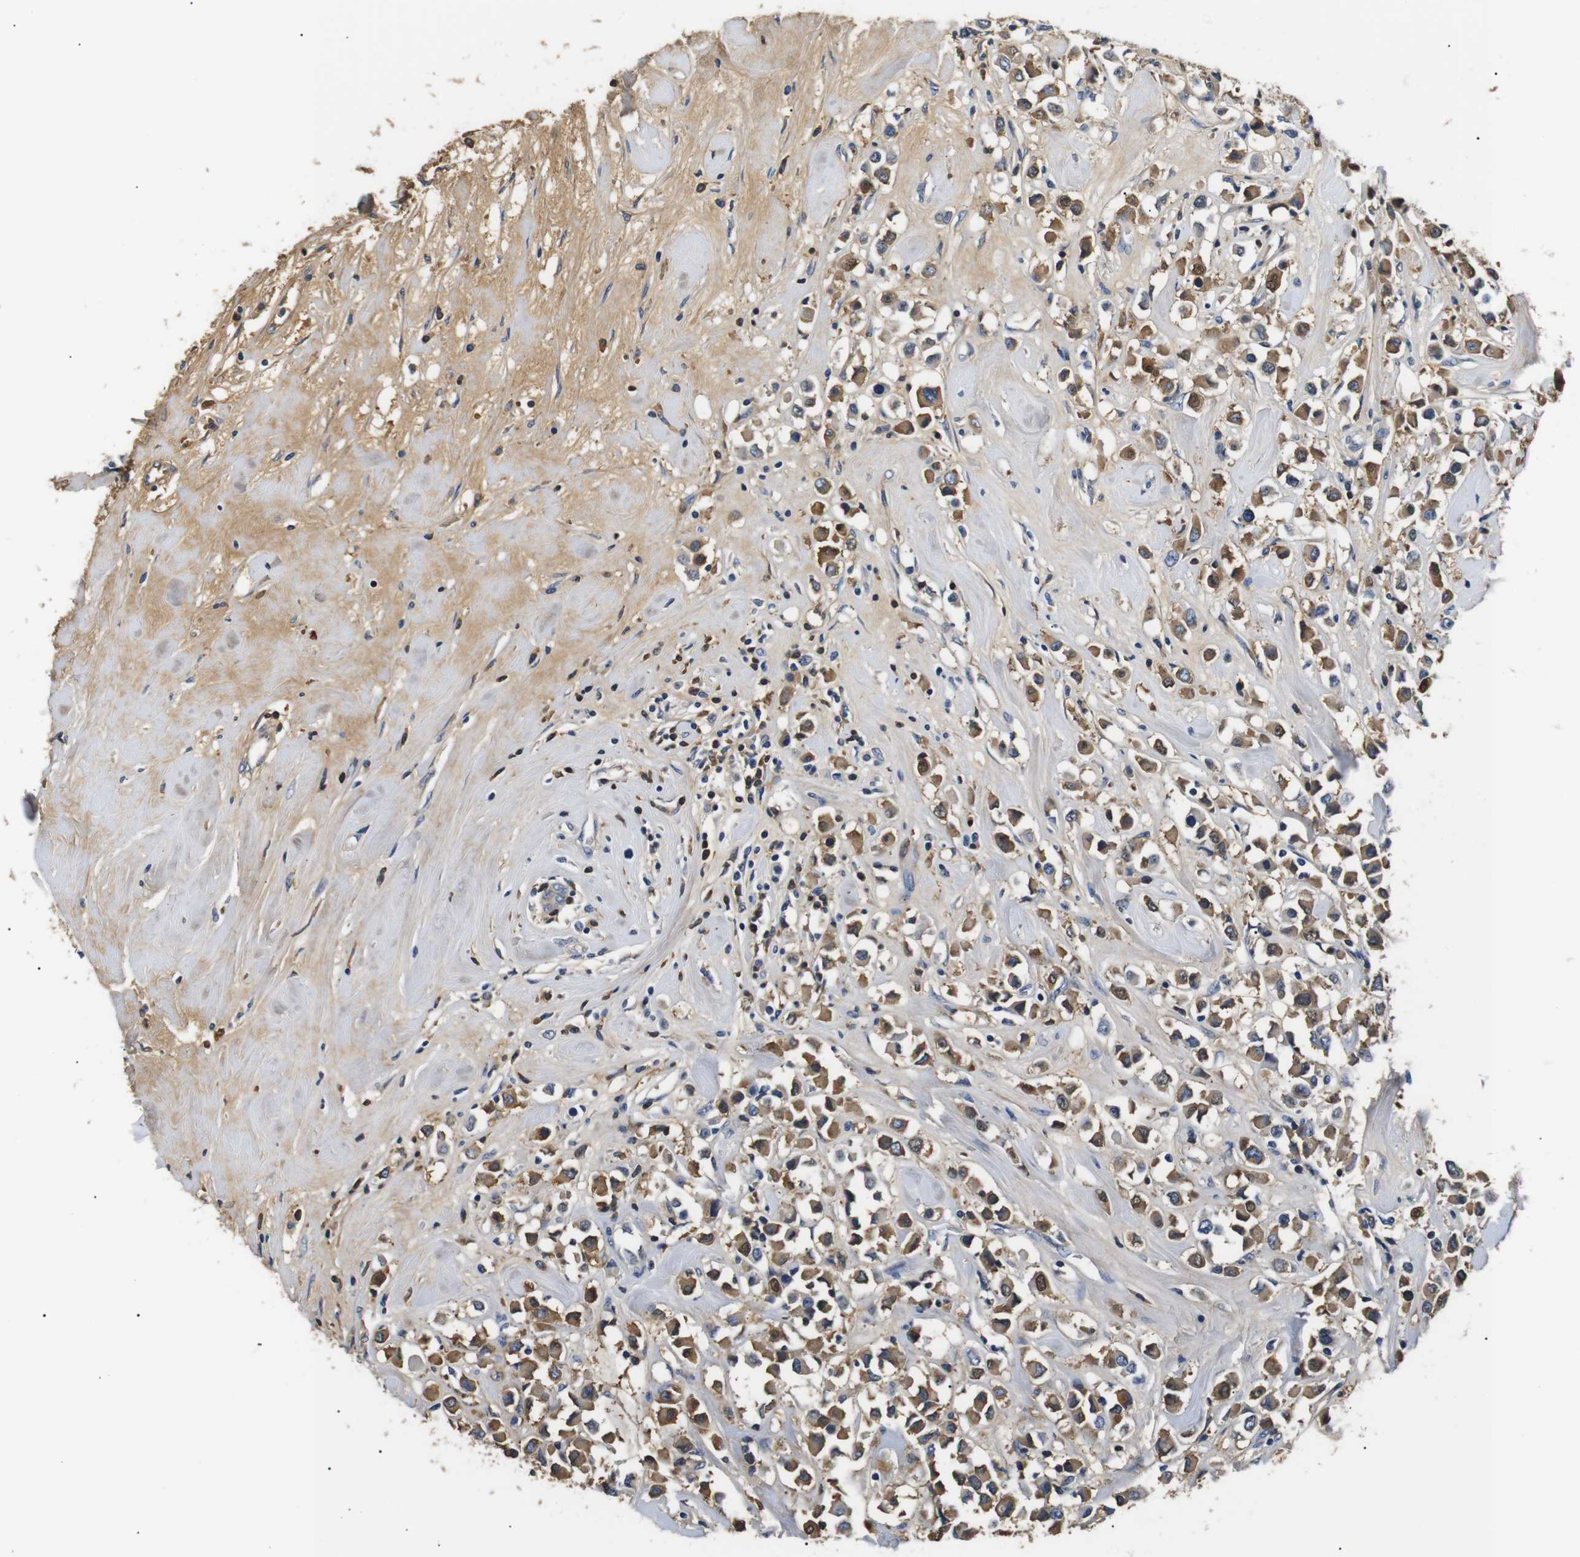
{"staining": {"intensity": "moderate", "quantity": ">75%", "location": "cytoplasmic/membranous"}, "tissue": "breast cancer", "cell_type": "Tumor cells", "image_type": "cancer", "snomed": [{"axis": "morphology", "description": "Duct carcinoma"}, {"axis": "topography", "description": "Breast"}], "caption": "IHC histopathology image of neoplastic tissue: human infiltrating ductal carcinoma (breast) stained using immunohistochemistry demonstrates medium levels of moderate protein expression localized specifically in the cytoplasmic/membranous of tumor cells, appearing as a cytoplasmic/membranous brown color.", "gene": "LHCGR", "patient": {"sex": "female", "age": 61}}